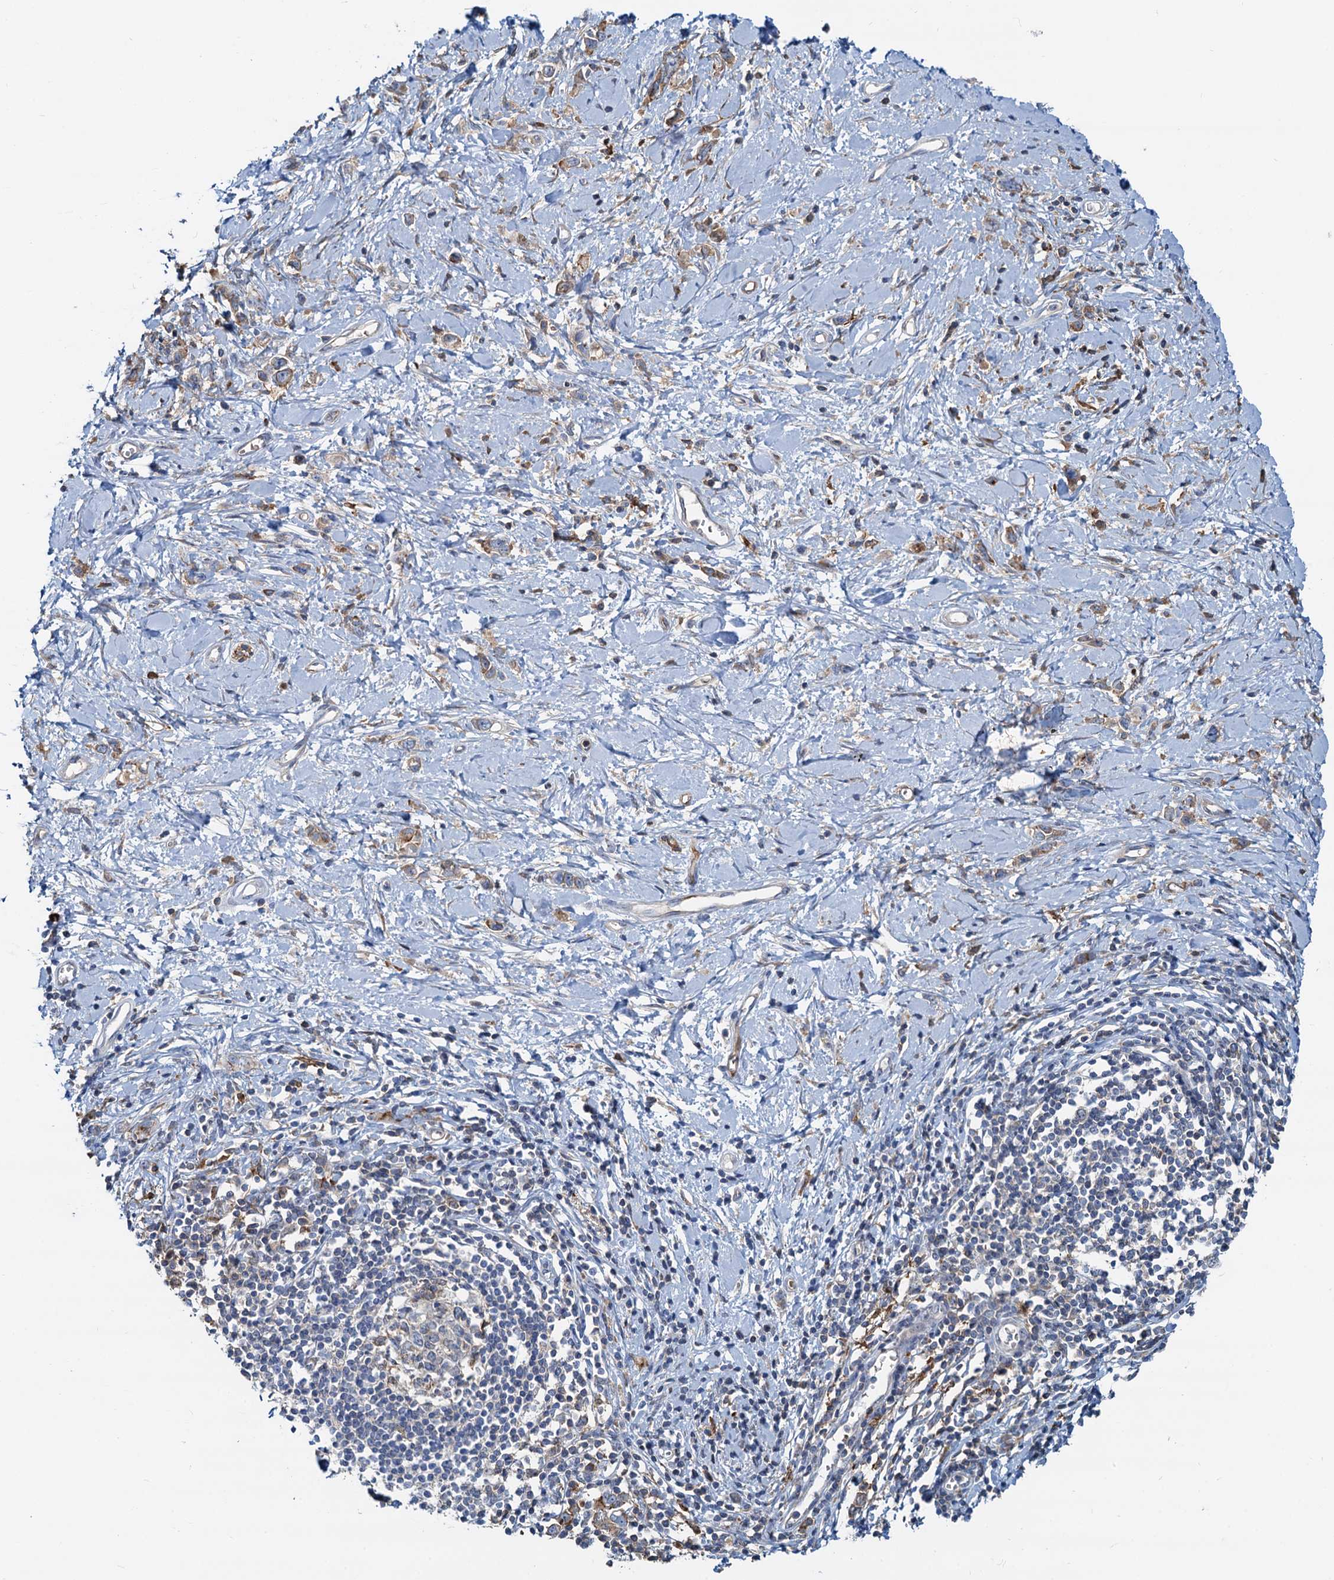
{"staining": {"intensity": "weak", "quantity": "25%-75%", "location": "cytoplasmic/membranous"}, "tissue": "stomach cancer", "cell_type": "Tumor cells", "image_type": "cancer", "snomed": [{"axis": "morphology", "description": "Adenocarcinoma, NOS"}, {"axis": "topography", "description": "Stomach"}], "caption": "DAB (3,3'-diaminobenzidine) immunohistochemical staining of human stomach cancer shows weak cytoplasmic/membranous protein positivity in about 25%-75% of tumor cells.", "gene": "LNX2", "patient": {"sex": "female", "age": 76}}